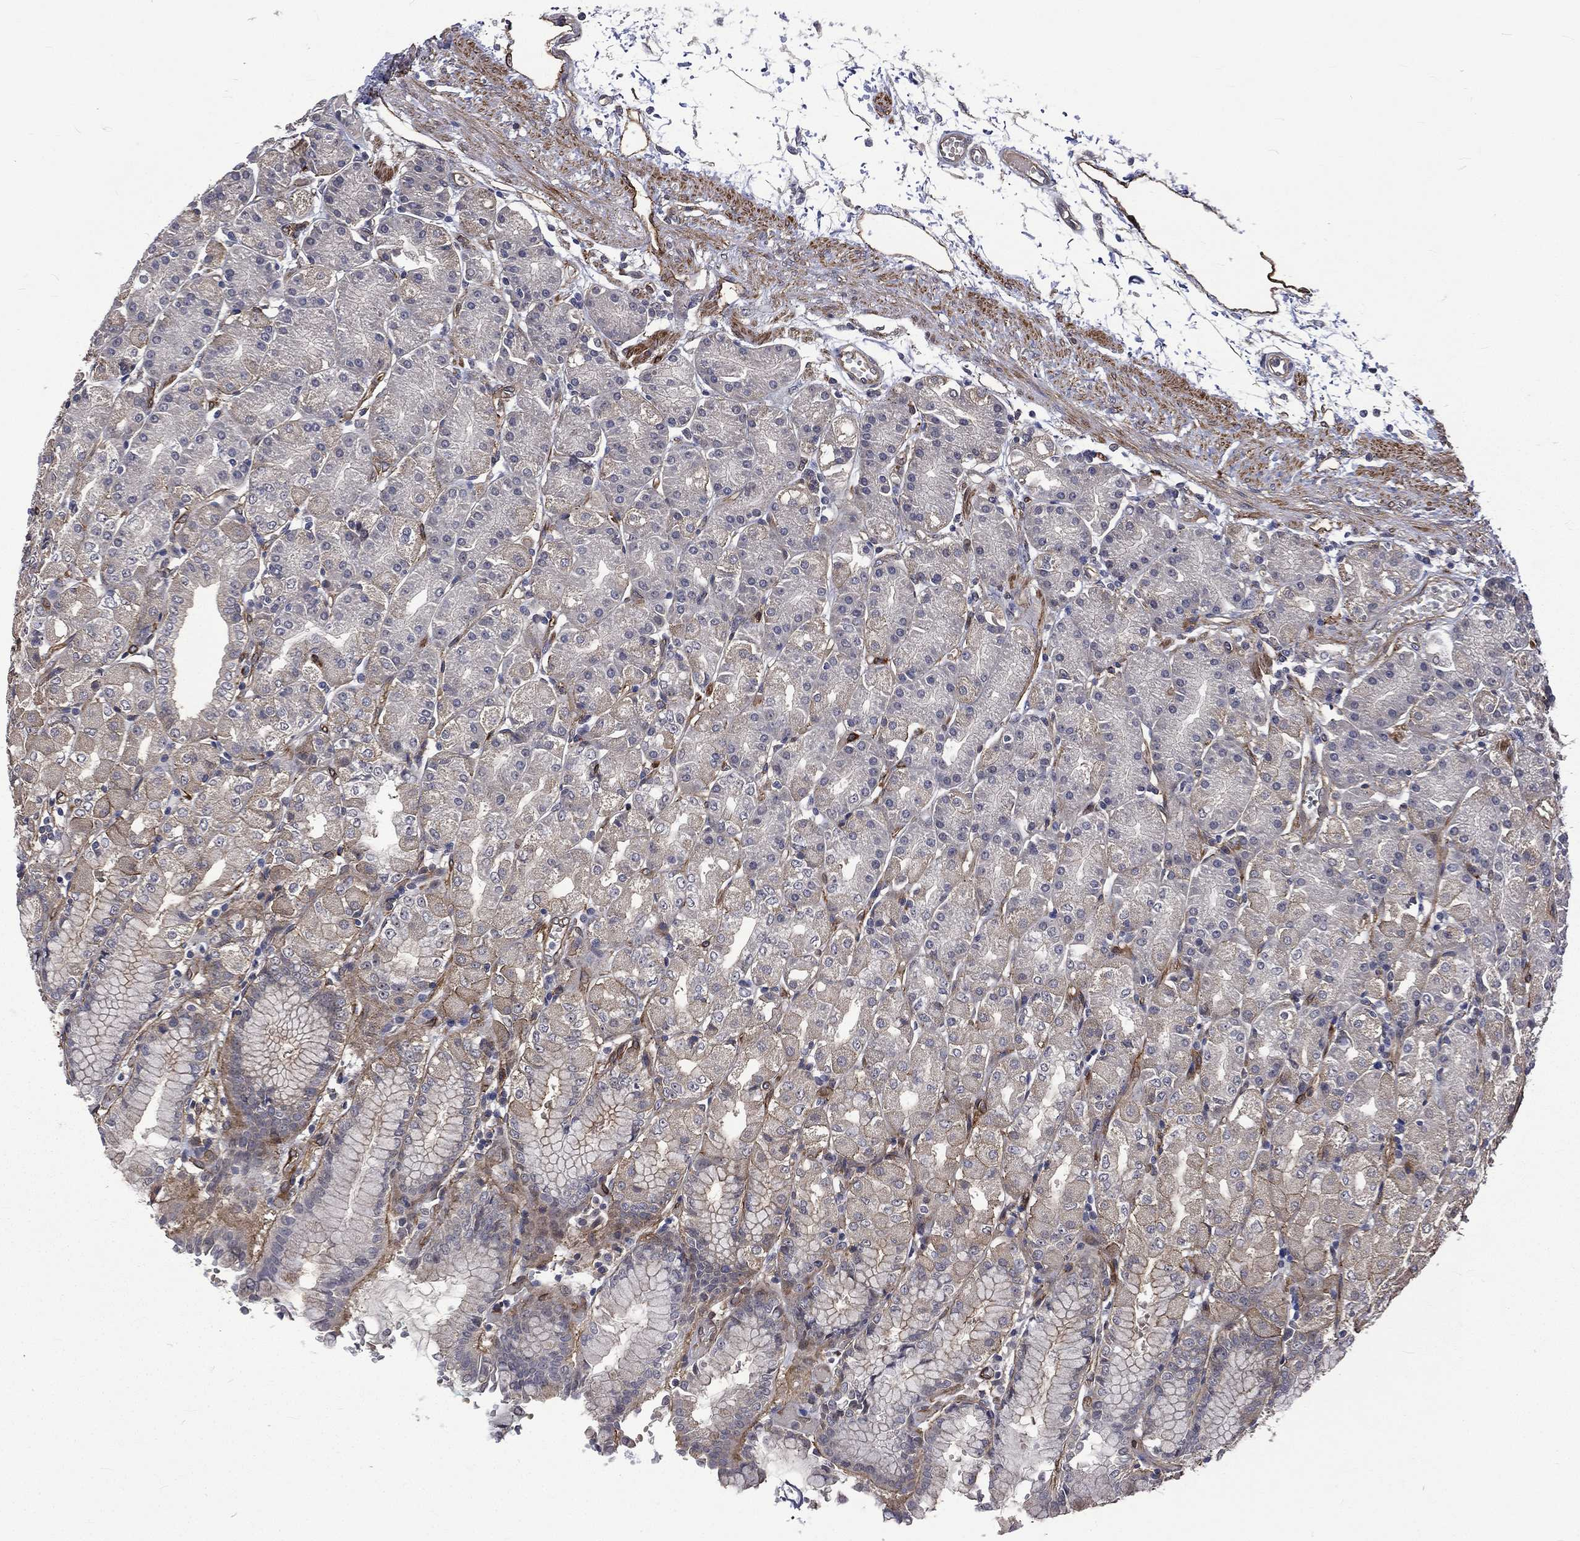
{"staining": {"intensity": "weak", "quantity": "<25%", "location": "cytoplasmic/membranous"}, "tissue": "stomach", "cell_type": "Glandular cells", "image_type": "normal", "snomed": [{"axis": "morphology", "description": "Normal tissue, NOS"}, {"axis": "morphology", "description": "Adenocarcinoma, NOS"}, {"axis": "topography", "description": "Stomach"}], "caption": "Photomicrograph shows no significant protein expression in glandular cells of normal stomach.", "gene": "PPFIBP1", "patient": {"sex": "female", "age": 81}}